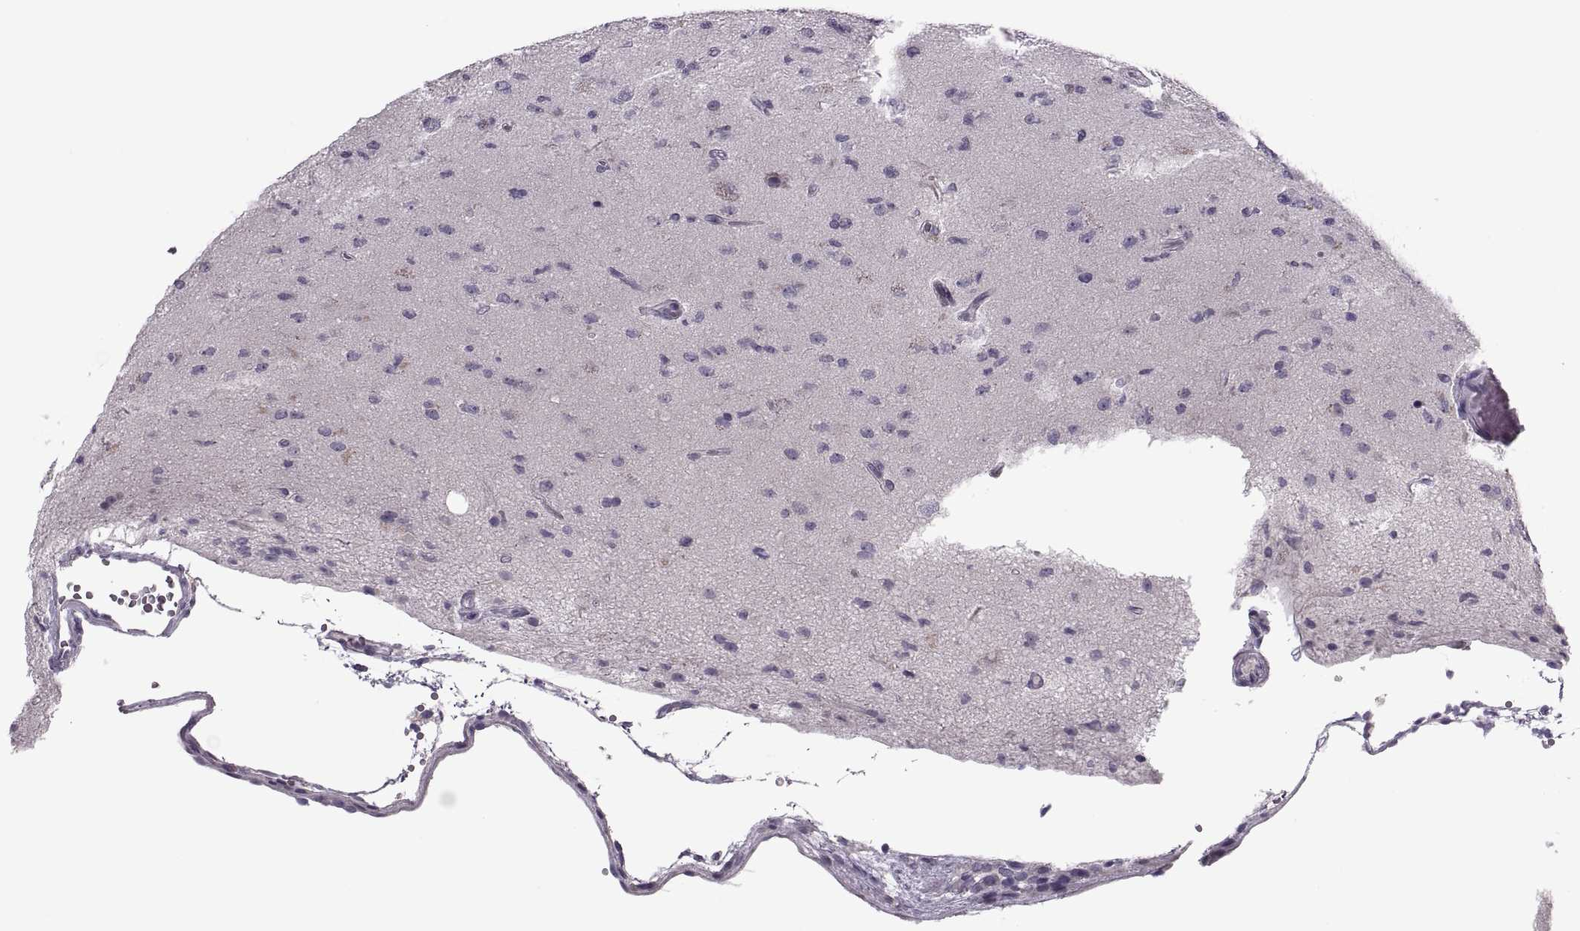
{"staining": {"intensity": "negative", "quantity": "none", "location": "none"}, "tissue": "glioma", "cell_type": "Tumor cells", "image_type": "cancer", "snomed": [{"axis": "morphology", "description": "Glioma, malignant, High grade"}, {"axis": "topography", "description": "Brain"}], "caption": "Image shows no significant protein expression in tumor cells of glioma.", "gene": "PRSS54", "patient": {"sex": "male", "age": 56}}